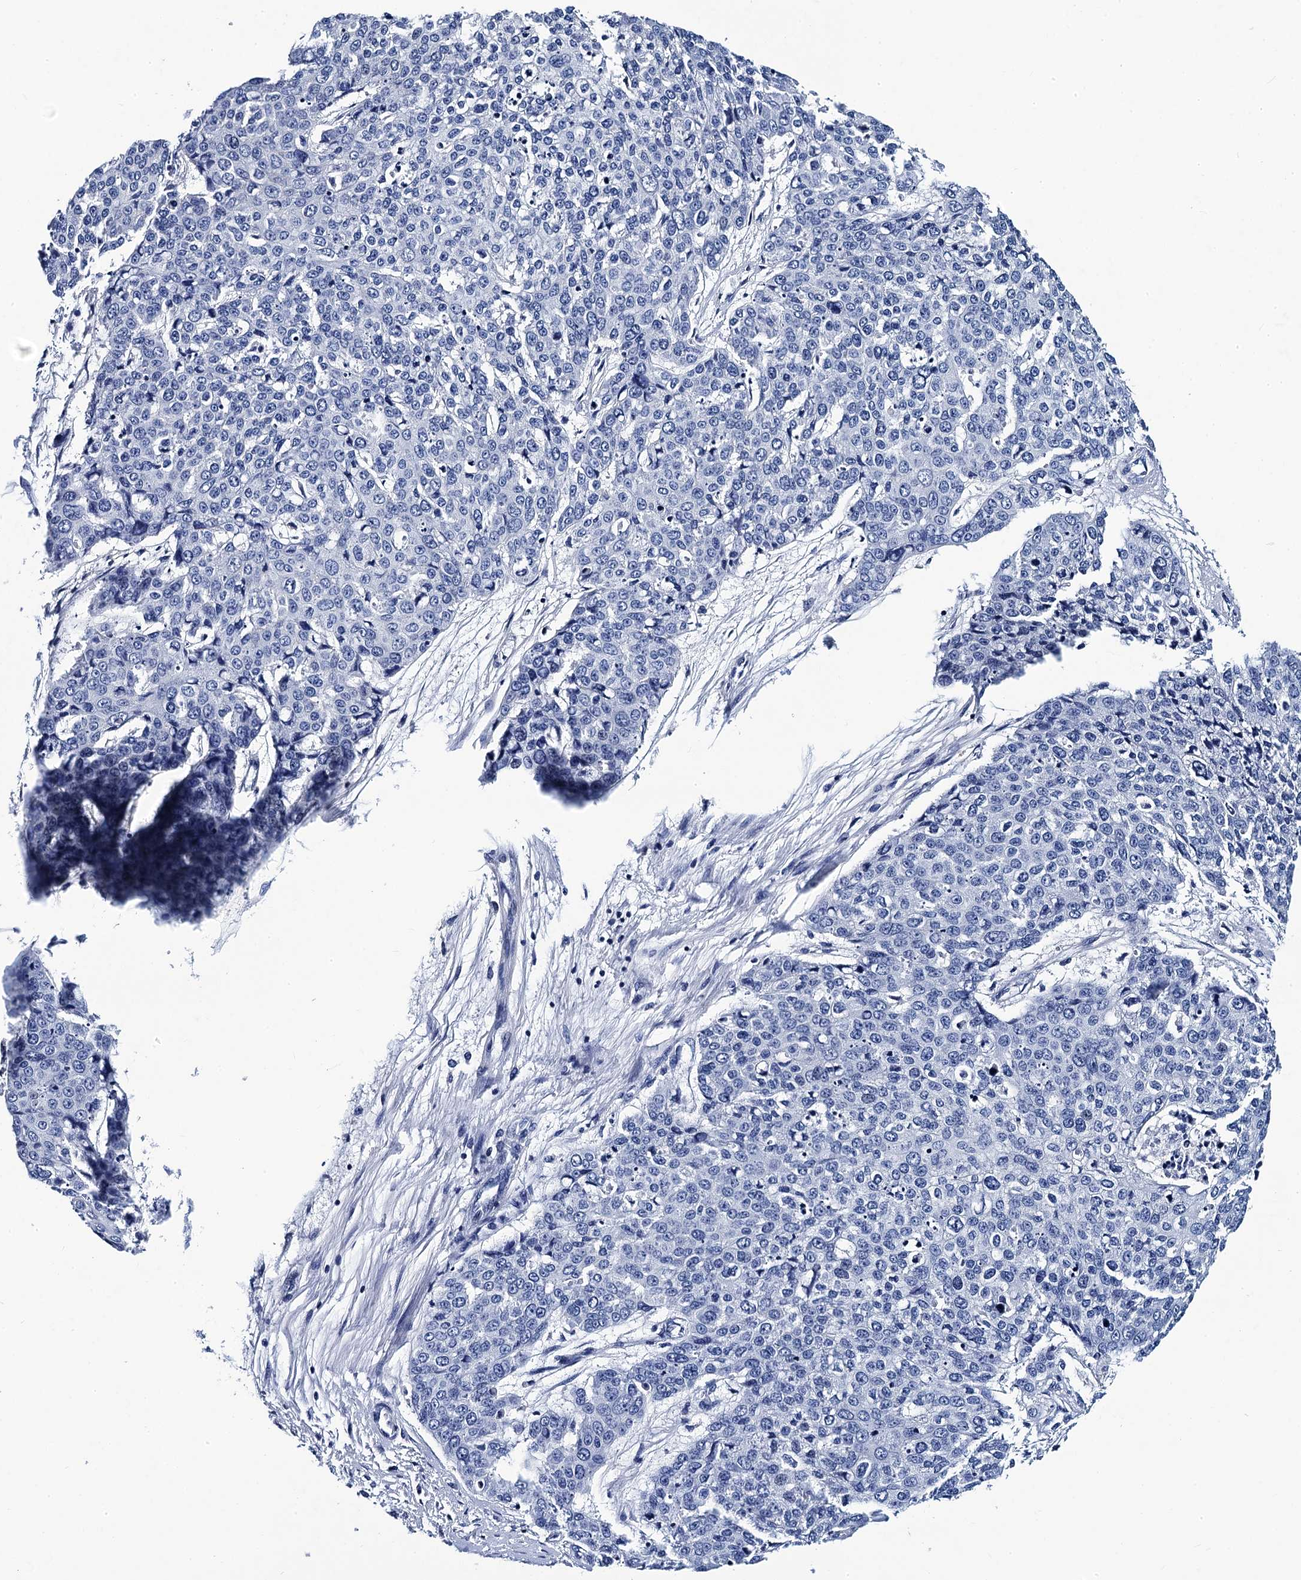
{"staining": {"intensity": "negative", "quantity": "none", "location": "none"}, "tissue": "skin cancer", "cell_type": "Tumor cells", "image_type": "cancer", "snomed": [{"axis": "morphology", "description": "Squamous cell carcinoma, NOS"}, {"axis": "topography", "description": "Skin"}], "caption": "An immunohistochemistry (IHC) photomicrograph of skin cancer is shown. There is no staining in tumor cells of skin cancer.", "gene": "LRRC30", "patient": {"sex": "male", "age": 71}}